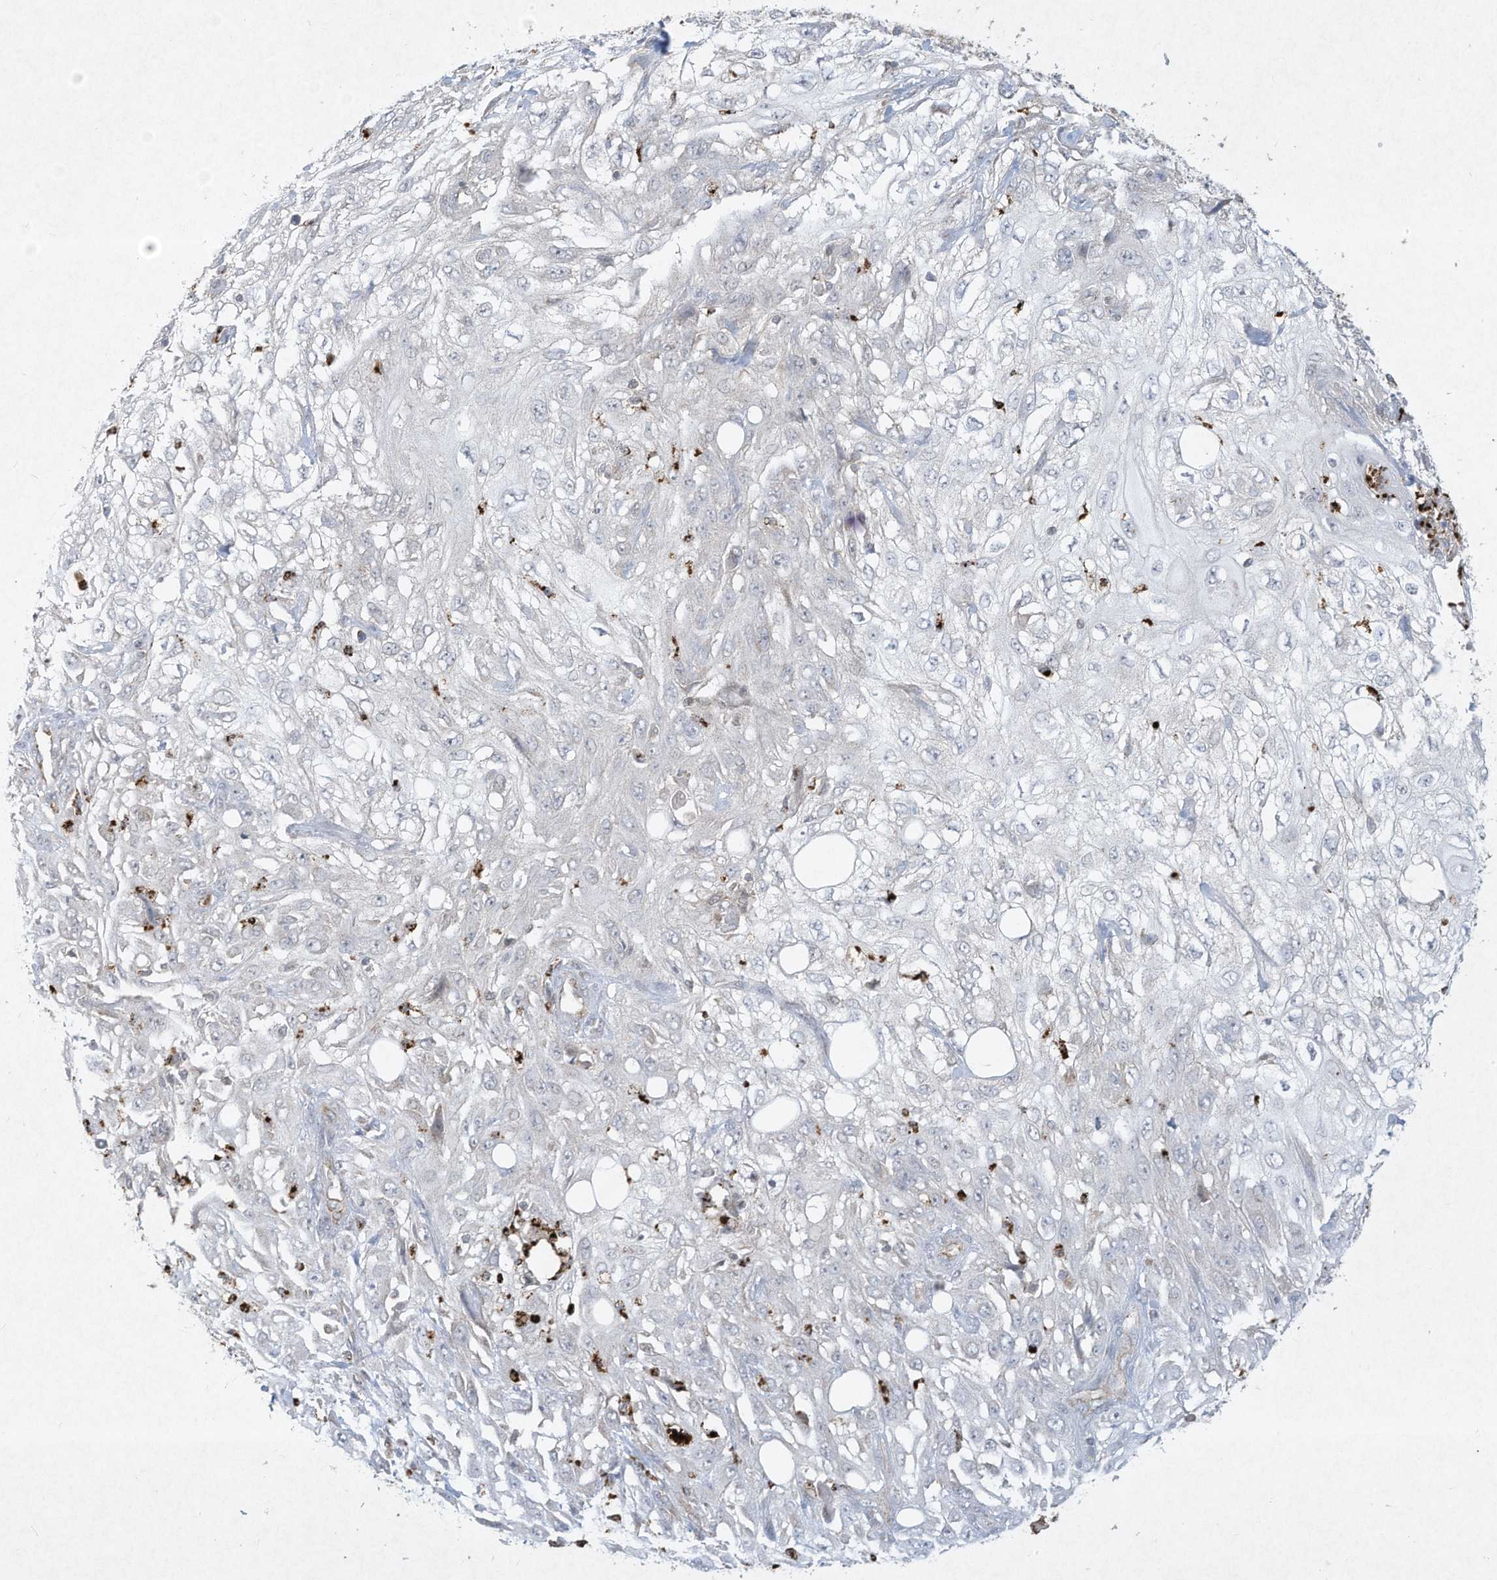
{"staining": {"intensity": "negative", "quantity": "none", "location": "none"}, "tissue": "skin cancer", "cell_type": "Tumor cells", "image_type": "cancer", "snomed": [{"axis": "morphology", "description": "Squamous cell carcinoma, NOS"}, {"axis": "topography", "description": "Skin"}], "caption": "The photomicrograph exhibits no significant positivity in tumor cells of skin cancer. The staining was performed using DAB (3,3'-diaminobenzidine) to visualize the protein expression in brown, while the nuclei were stained in blue with hematoxylin (Magnification: 20x).", "gene": "CHRNA4", "patient": {"sex": "male", "age": 75}}